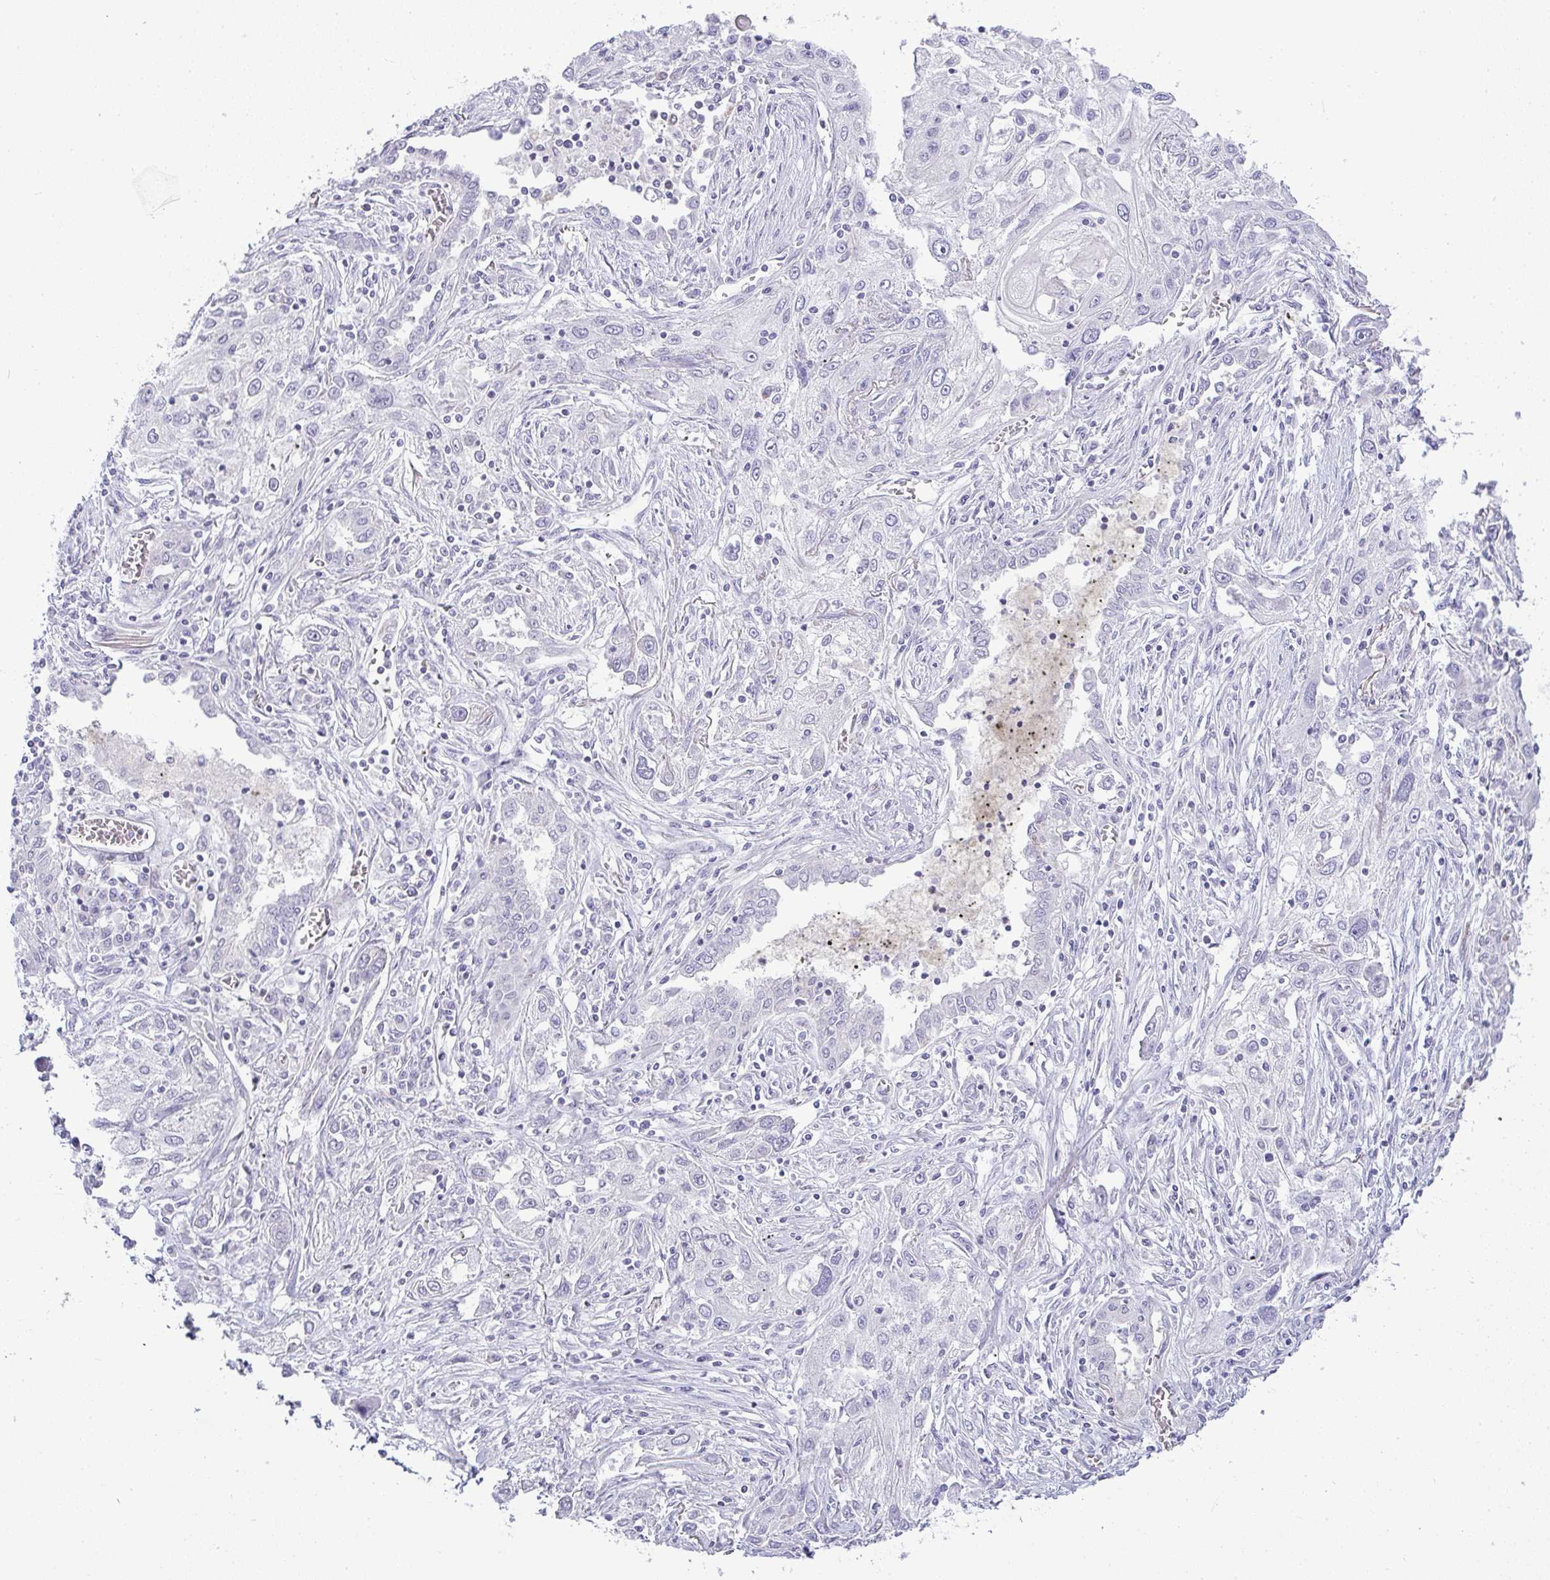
{"staining": {"intensity": "negative", "quantity": "none", "location": "none"}, "tissue": "lung cancer", "cell_type": "Tumor cells", "image_type": "cancer", "snomed": [{"axis": "morphology", "description": "Squamous cell carcinoma, NOS"}, {"axis": "topography", "description": "Lung"}], "caption": "There is no significant positivity in tumor cells of squamous cell carcinoma (lung).", "gene": "LIPE", "patient": {"sex": "female", "age": 69}}